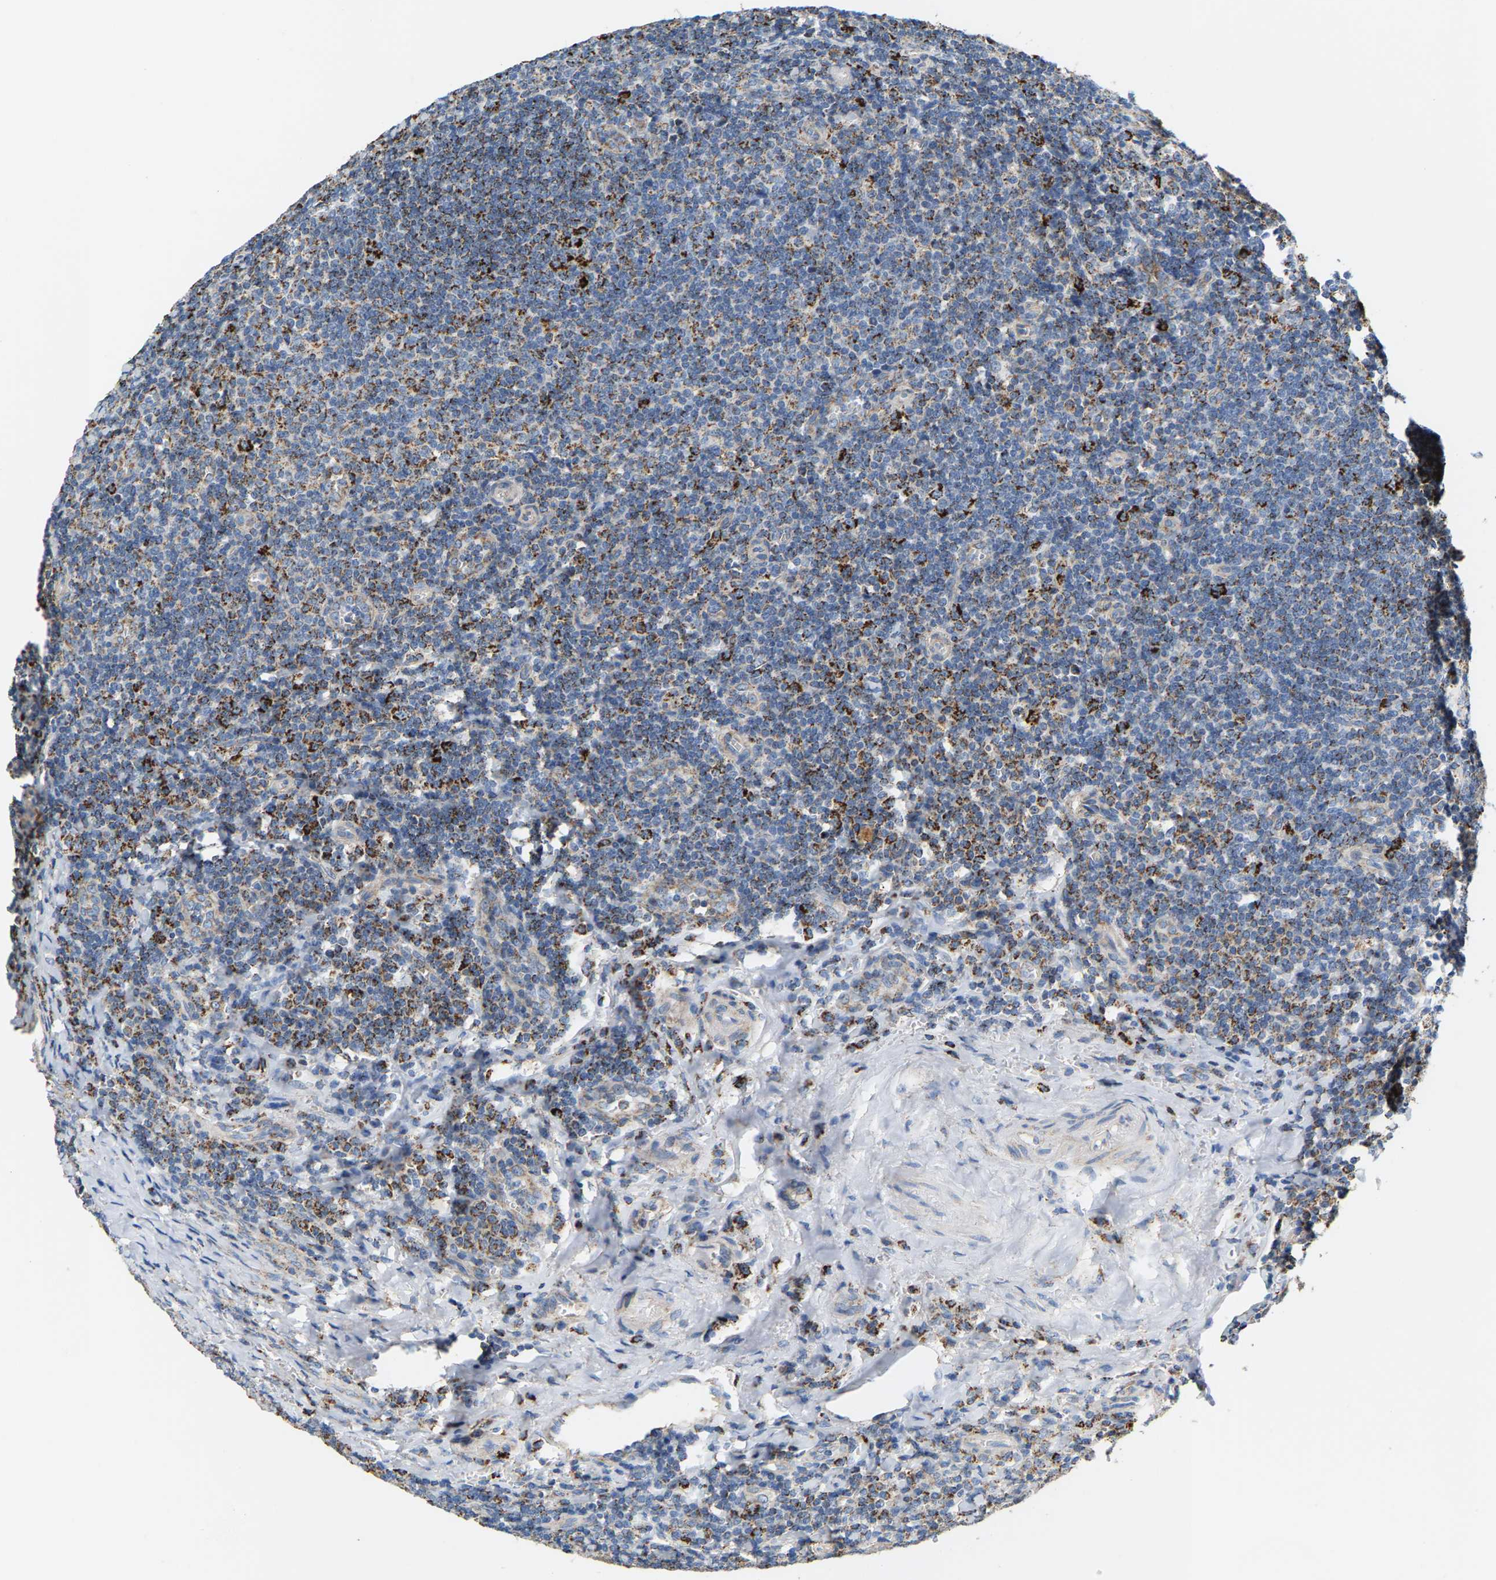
{"staining": {"intensity": "strong", "quantity": ">75%", "location": "cytoplasmic/membranous"}, "tissue": "tonsil", "cell_type": "Germinal center cells", "image_type": "normal", "snomed": [{"axis": "morphology", "description": "Normal tissue, NOS"}, {"axis": "topography", "description": "Tonsil"}], "caption": "Germinal center cells display strong cytoplasmic/membranous staining in about >75% of cells in unremarkable tonsil.", "gene": "SHMT2", "patient": {"sex": "male", "age": 37}}